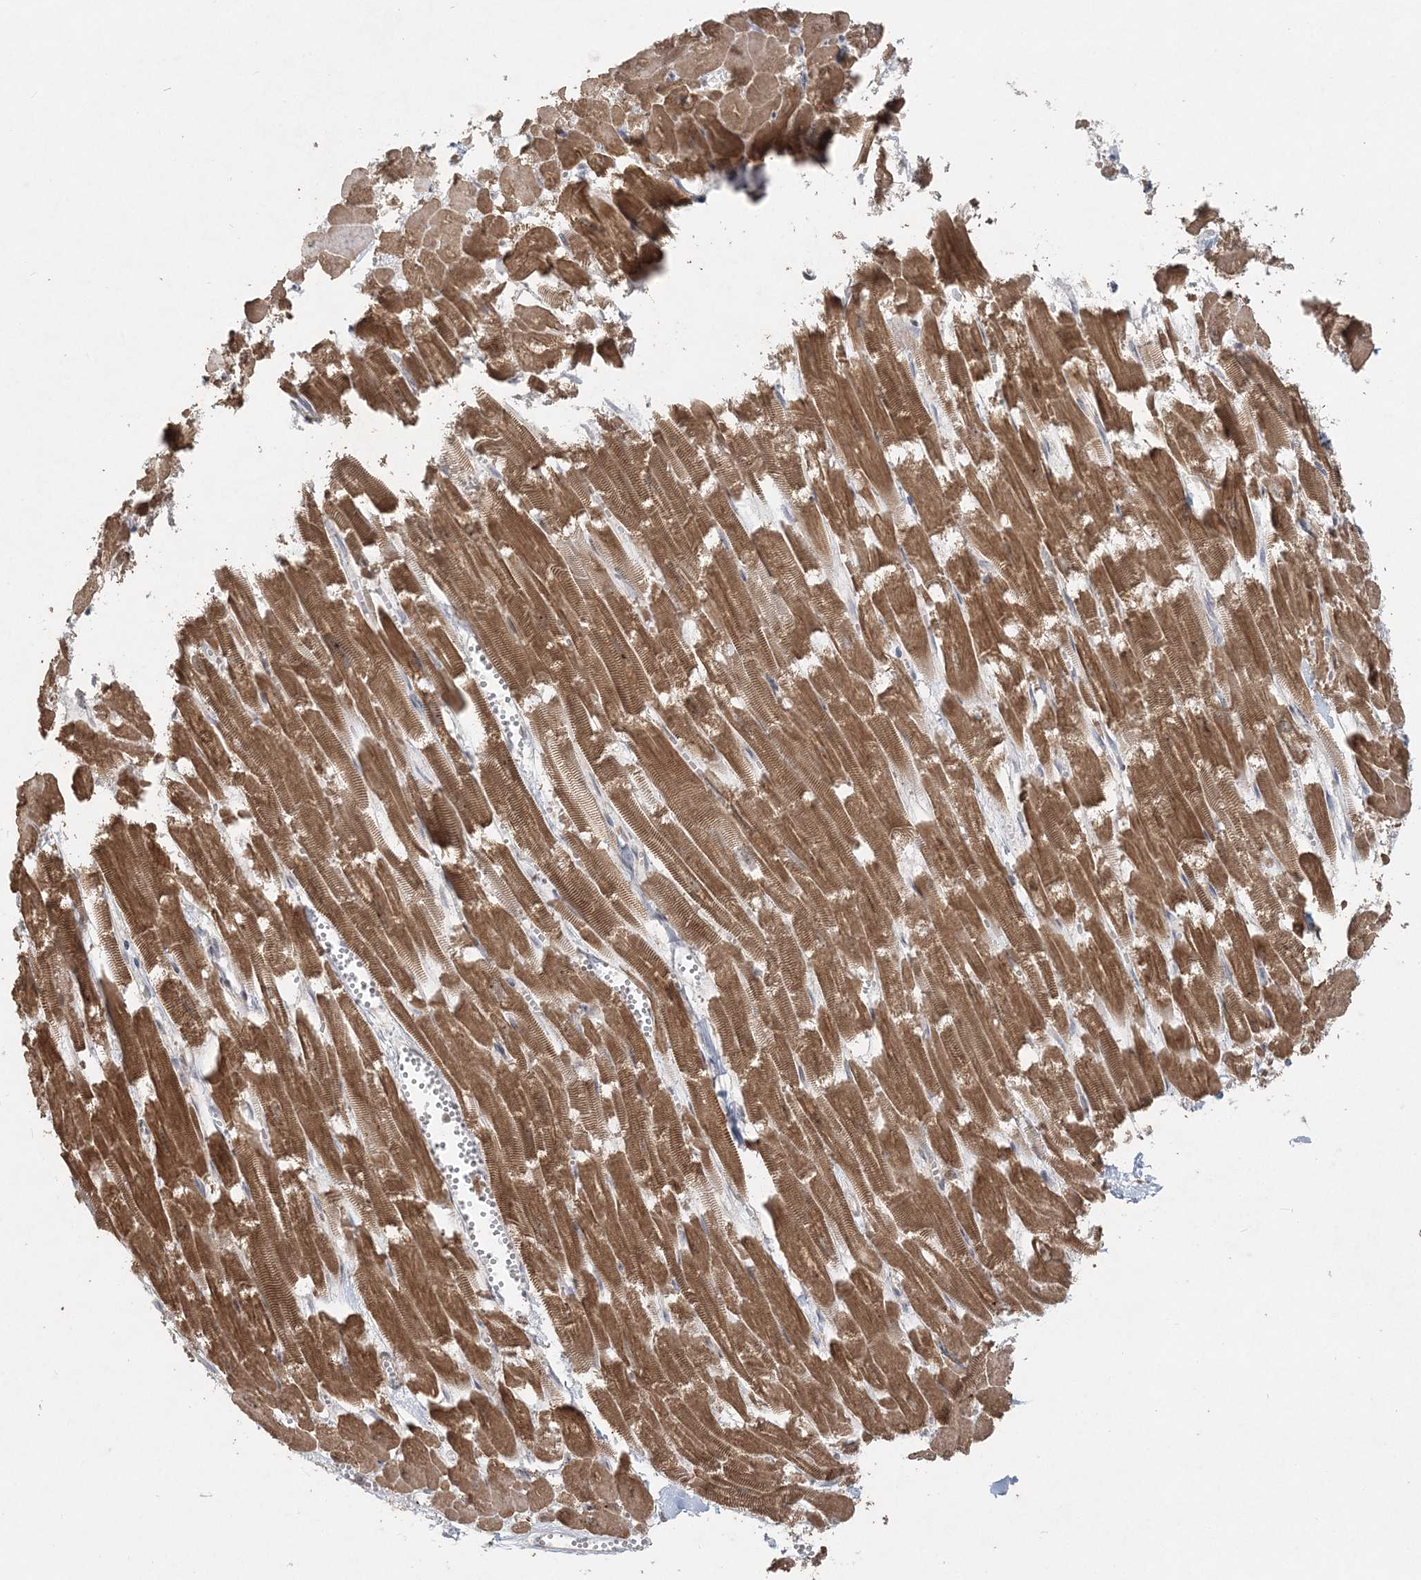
{"staining": {"intensity": "moderate", "quantity": "25%-75%", "location": "cytoplasmic/membranous"}, "tissue": "heart muscle", "cell_type": "Cardiomyocytes", "image_type": "normal", "snomed": [{"axis": "morphology", "description": "Normal tissue, NOS"}, {"axis": "topography", "description": "Heart"}], "caption": "The micrograph exhibits staining of normal heart muscle, revealing moderate cytoplasmic/membranous protein expression (brown color) within cardiomyocytes.", "gene": "SLU7", "patient": {"sex": "male", "age": 54}}